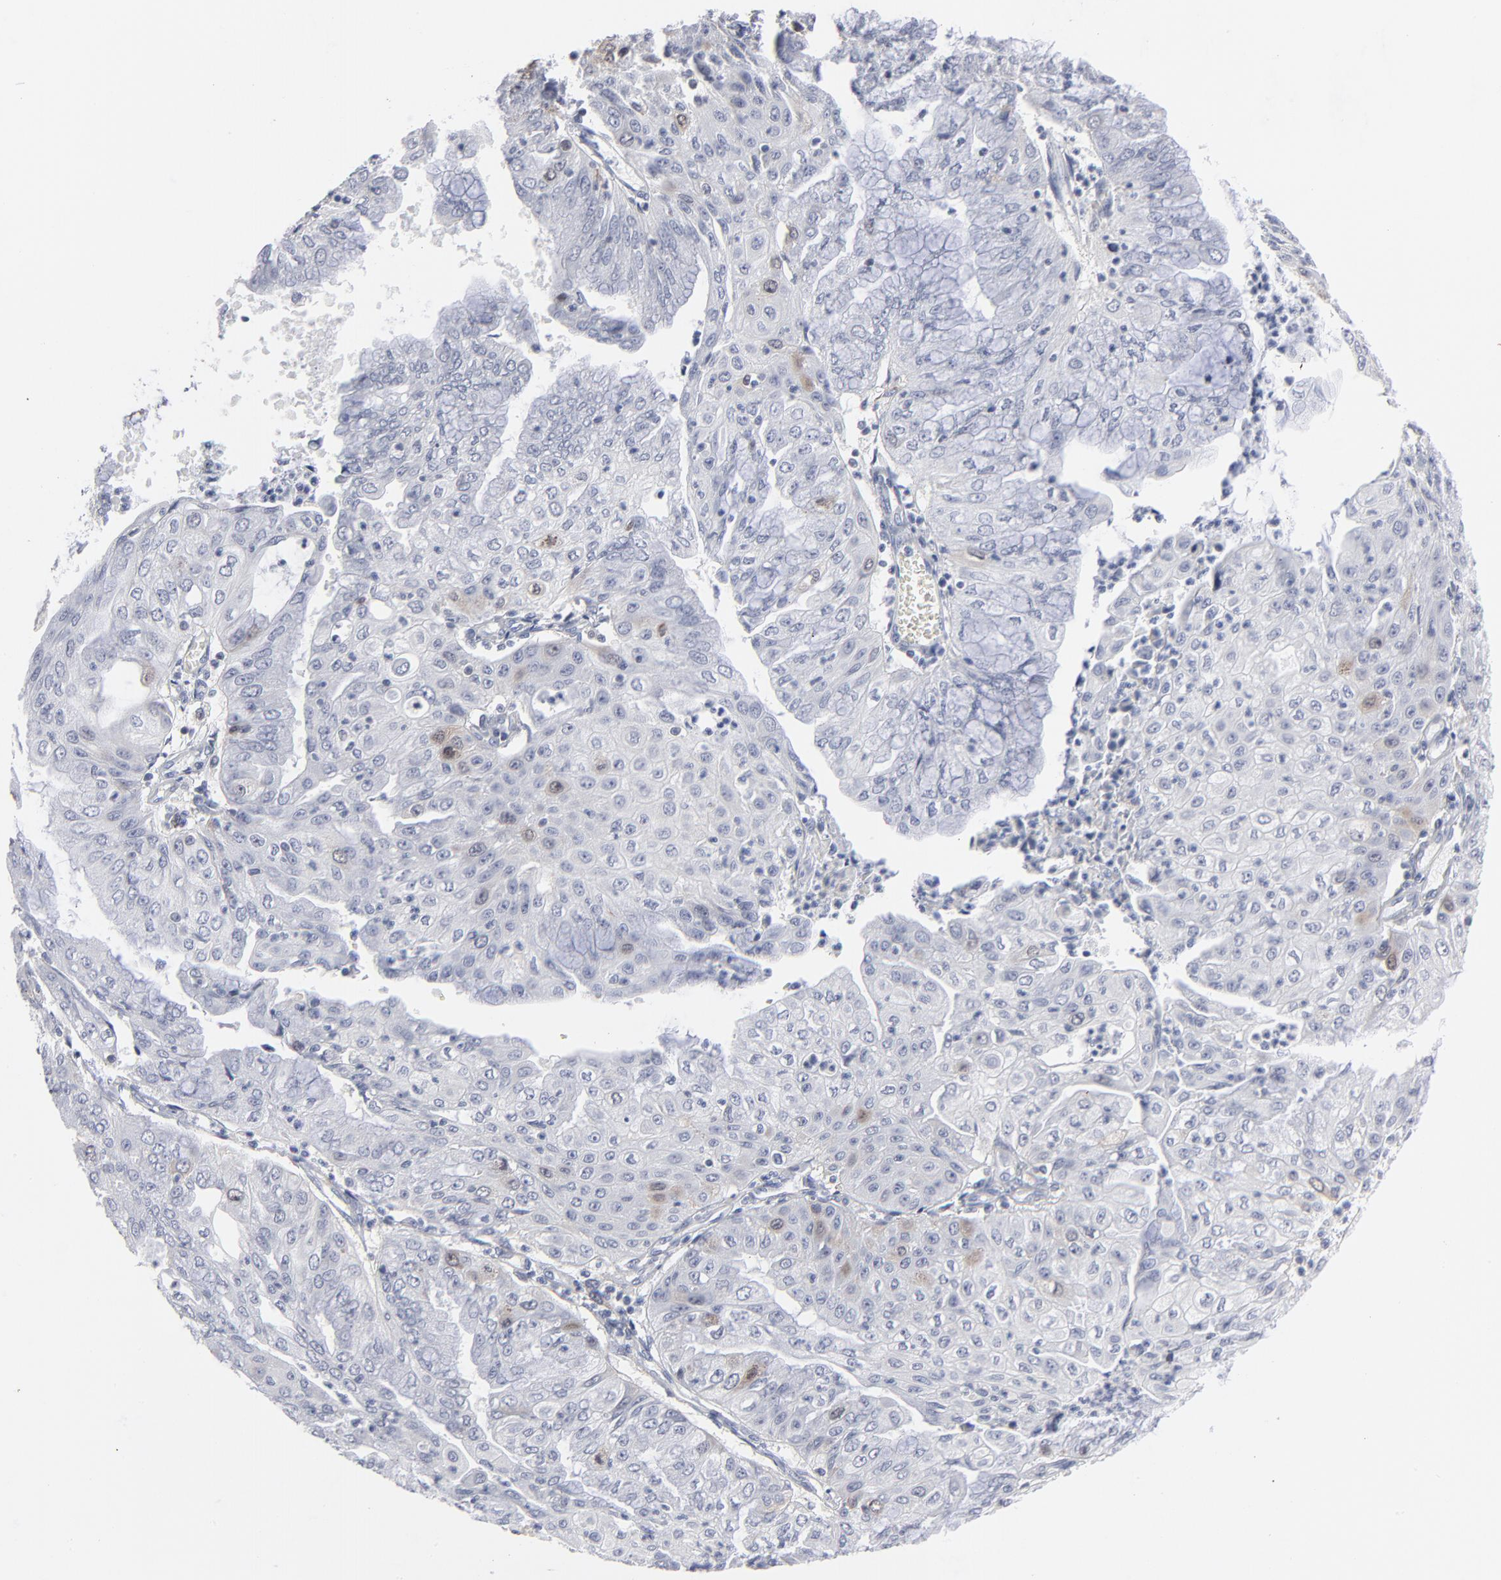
{"staining": {"intensity": "negative", "quantity": "none", "location": "none"}, "tissue": "endometrial cancer", "cell_type": "Tumor cells", "image_type": "cancer", "snomed": [{"axis": "morphology", "description": "Adenocarcinoma, NOS"}, {"axis": "topography", "description": "Endometrium"}], "caption": "IHC of human endometrial cancer (adenocarcinoma) demonstrates no staining in tumor cells.", "gene": "AURKA", "patient": {"sex": "female", "age": 79}}